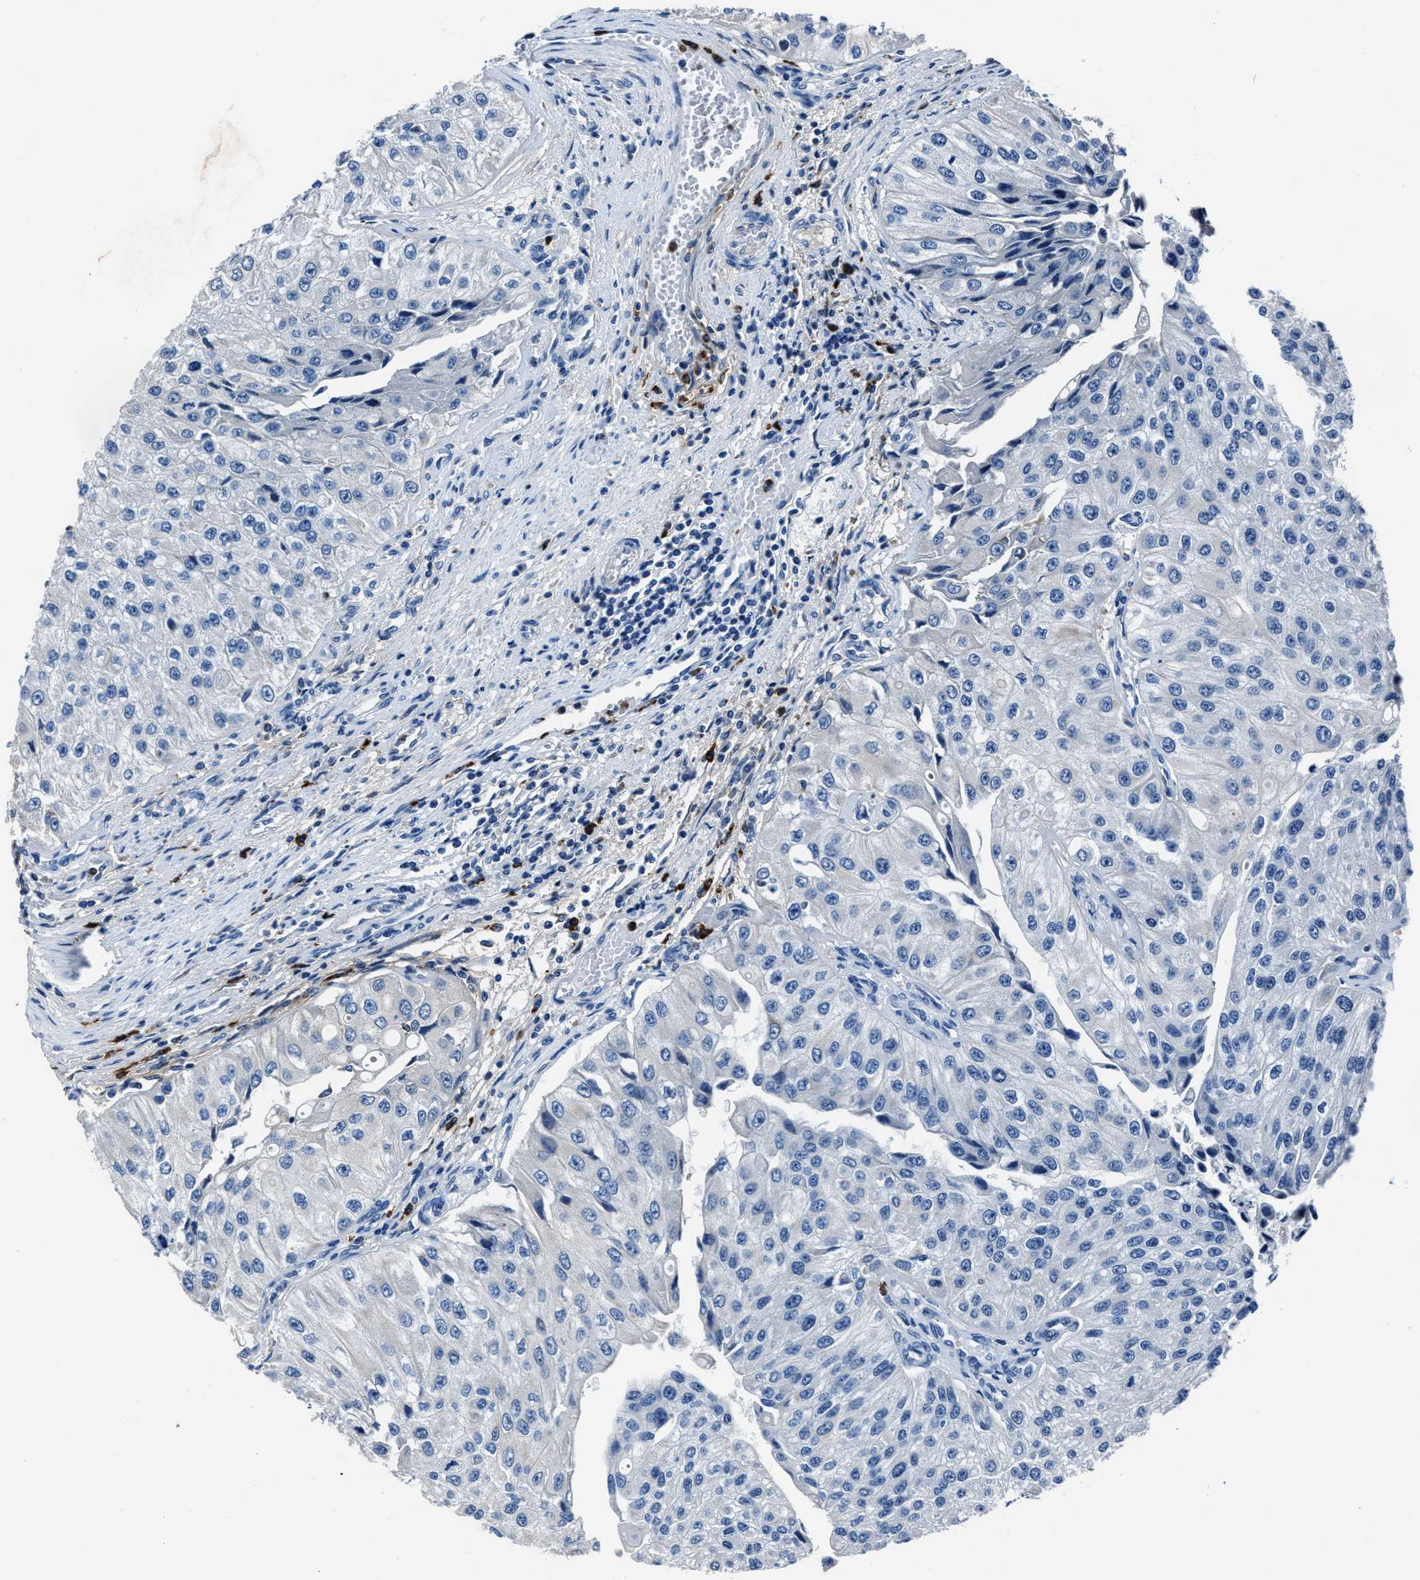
{"staining": {"intensity": "negative", "quantity": "none", "location": "none"}, "tissue": "urothelial cancer", "cell_type": "Tumor cells", "image_type": "cancer", "snomed": [{"axis": "morphology", "description": "Urothelial carcinoma, High grade"}, {"axis": "topography", "description": "Kidney"}, {"axis": "topography", "description": "Urinary bladder"}], "caption": "Tumor cells show no significant positivity in urothelial carcinoma (high-grade). (DAB IHC visualized using brightfield microscopy, high magnification).", "gene": "FGL2", "patient": {"sex": "male", "age": 77}}